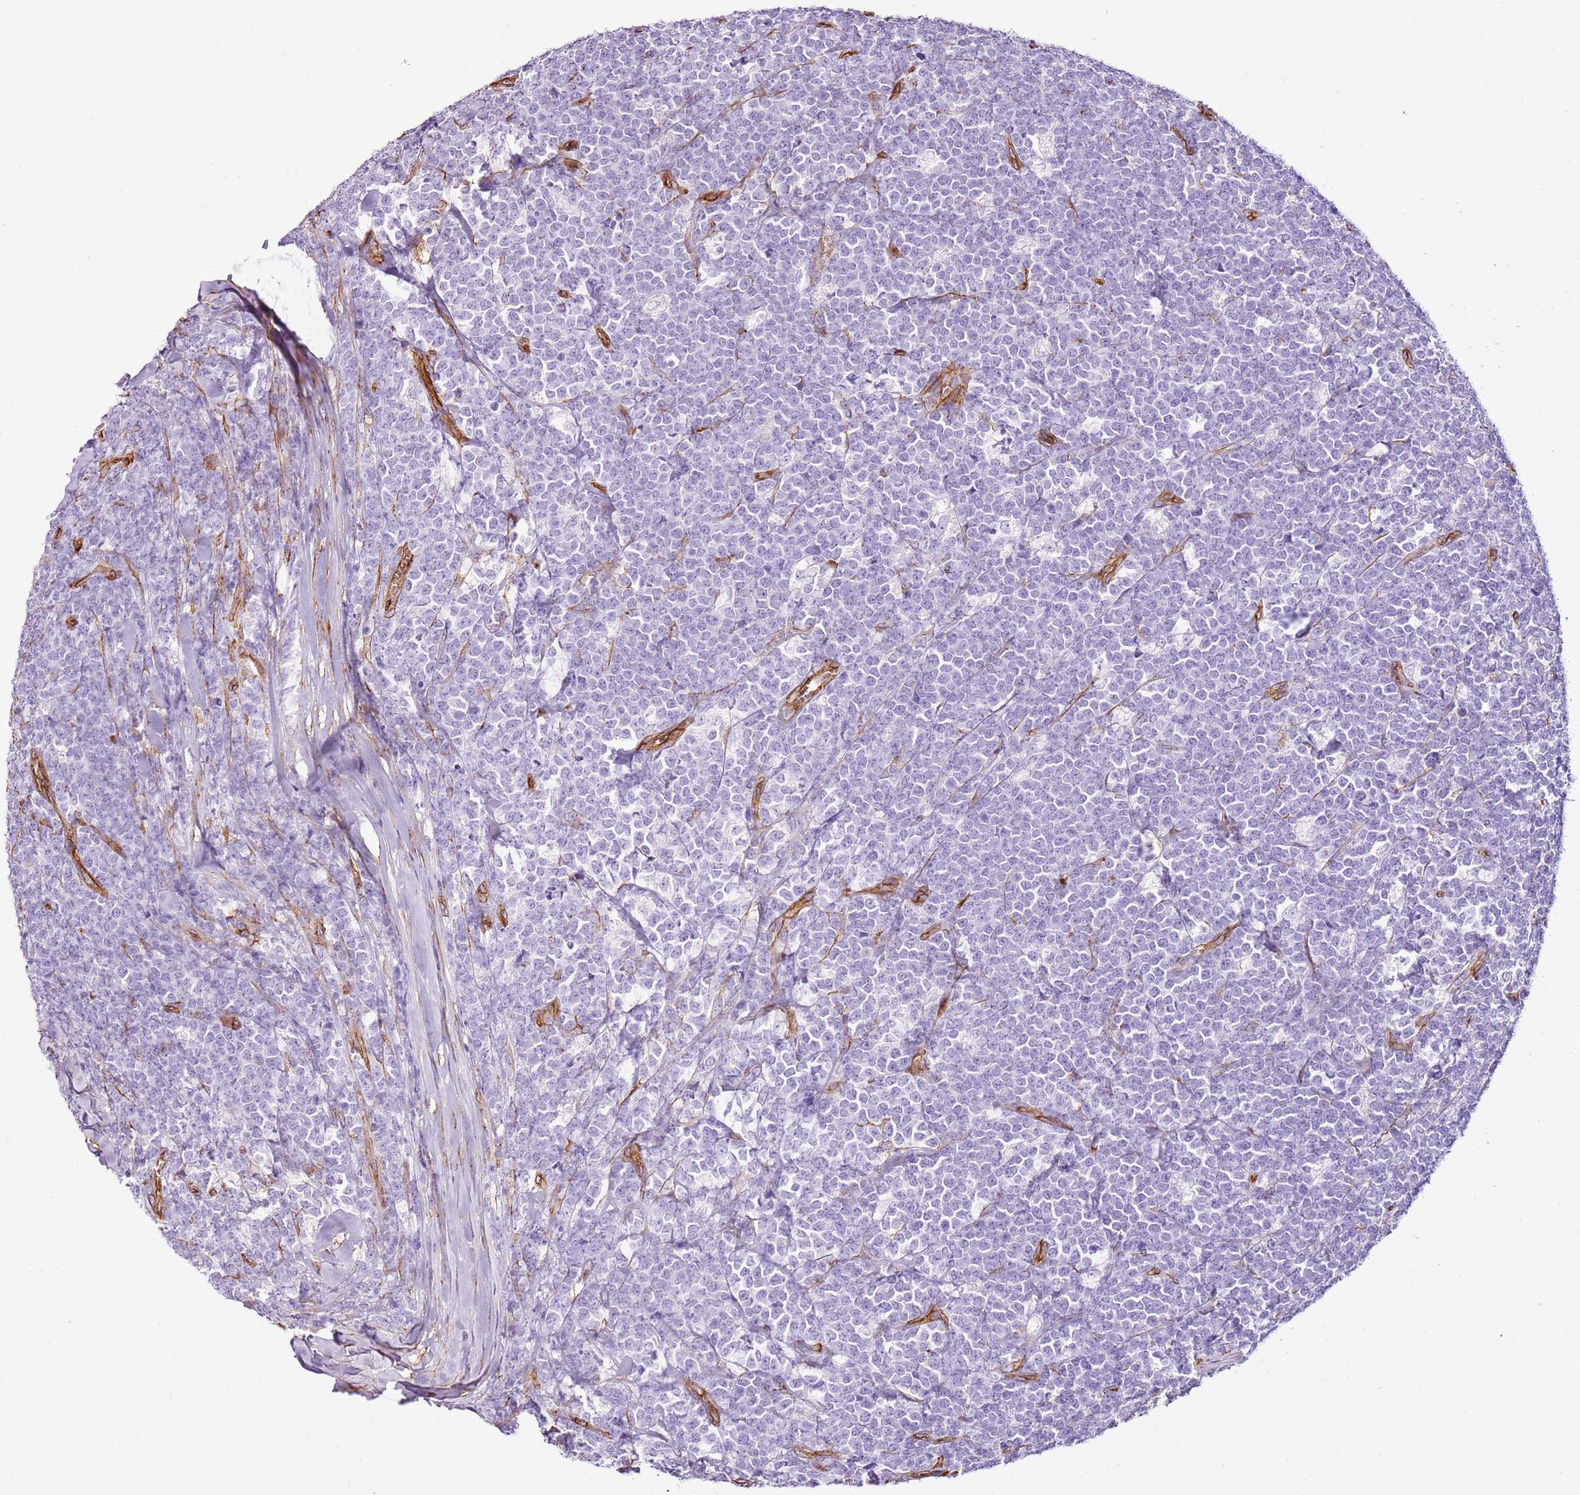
{"staining": {"intensity": "negative", "quantity": "none", "location": "none"}, "tissue": "lymphoma", "cell_type": "Tumor cells", "image_type": "cancer", "snomed": [{"axis": "morphology", "description": "Malignant lymphoma, non-Hodgkin's type, High grade"}, {"axis": "topography", "description": "Small intestine"}, {"axis": "topography", "description": "Colon"}], "caption": "This is a image of IHC staining of malignant lymphoma, non-Hodgkin's type (high-grade), which shows no positivity in tumor cells.", "gene": "CTDSPL", "patient": {"sex": "male", "age": 8}}